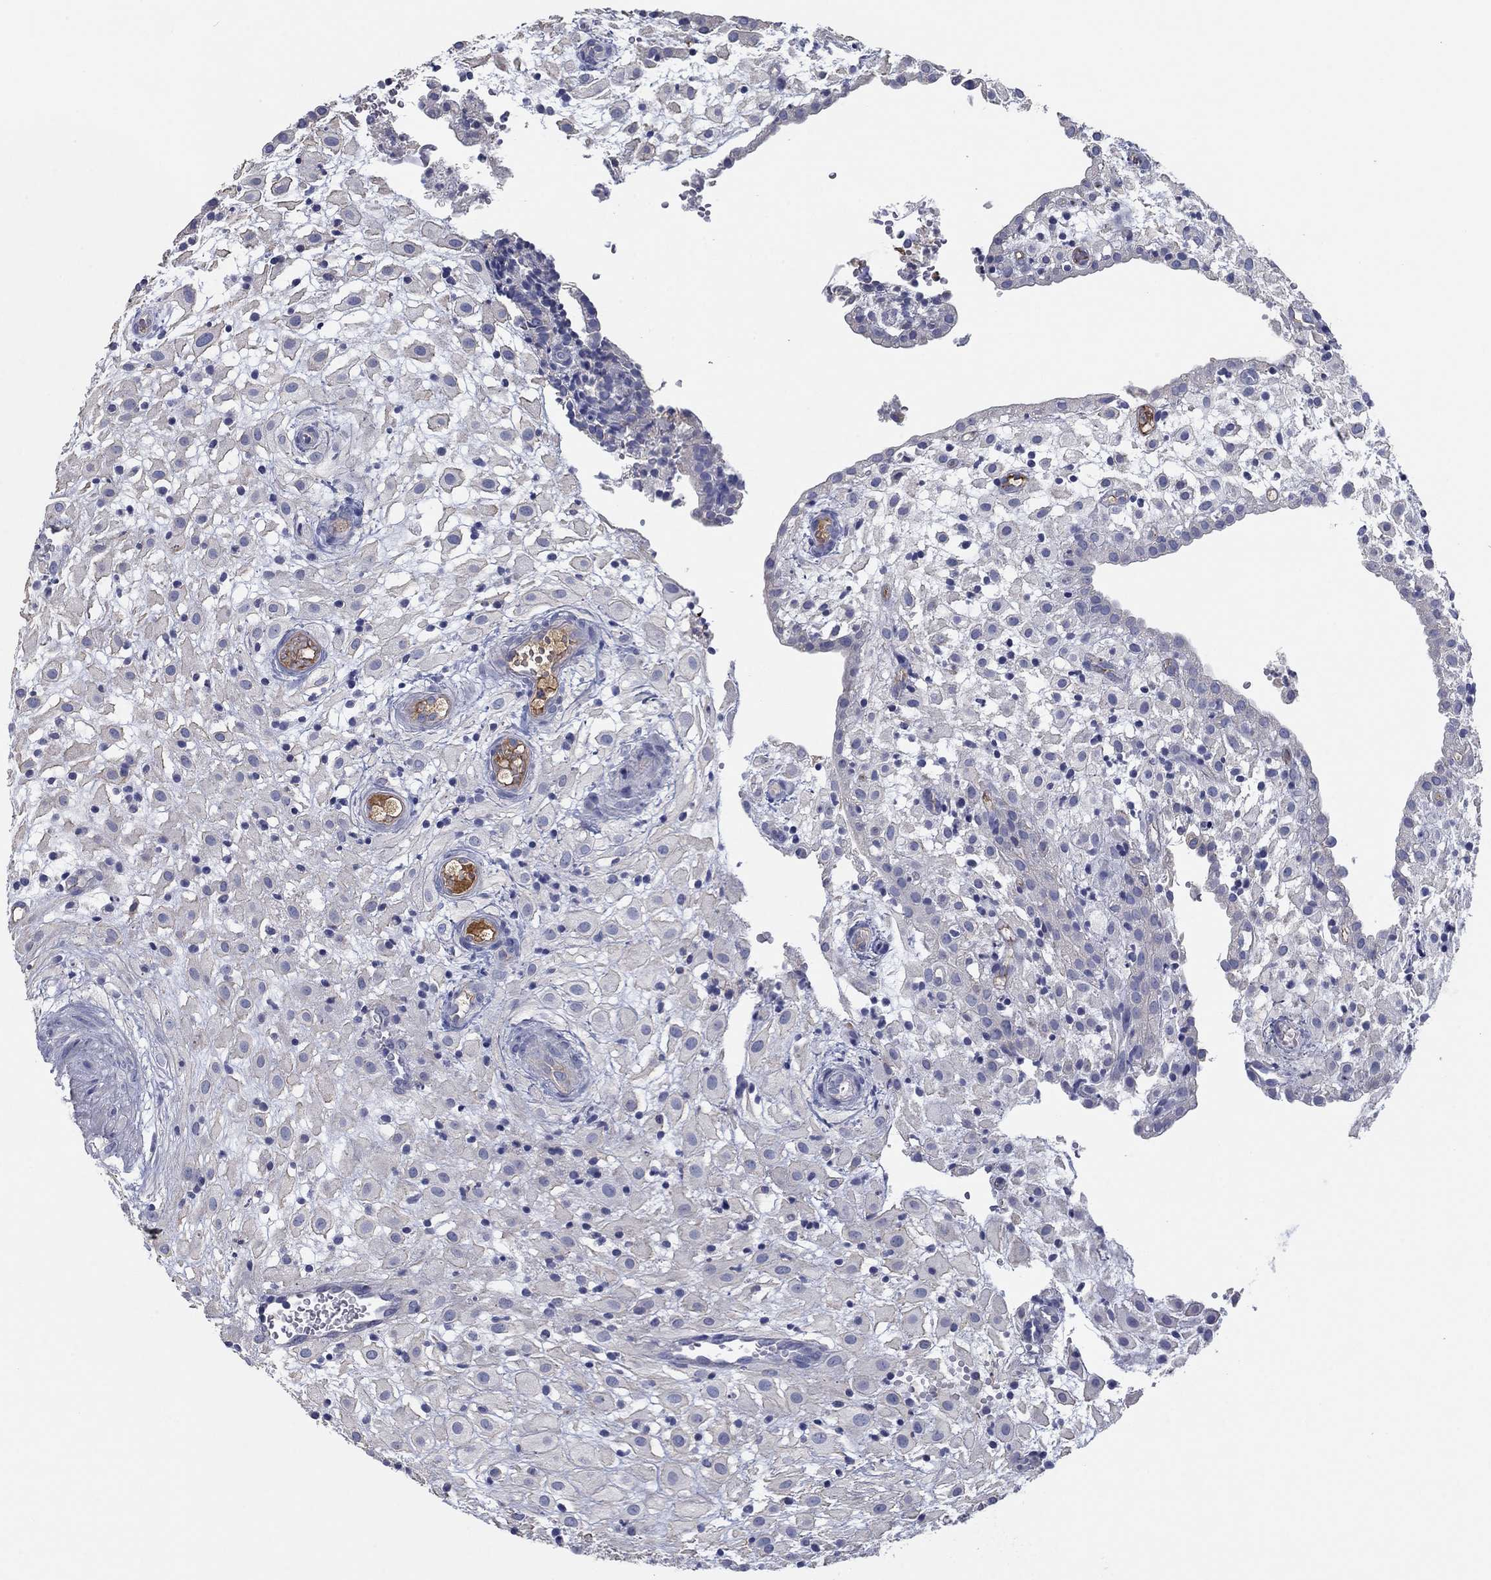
{"staining": {"intensity": "negative", "quantity": "none", "location": "none"}, "tissue": "placenta", "cell_type": "Decidual cells", "image_type": "normal", "snomed": [{"axis": "morphology", "description": "Normal tissue, NOS"}, {"axis": "topography", "description": "Placenta"}], "caption": "IHC histopathology image of normal placenta: human placenta stained with DAB reveals no significant protein expression in decidual cells.", "gene": "APOC3", "patient": {"sex": "female", "age": 24}}